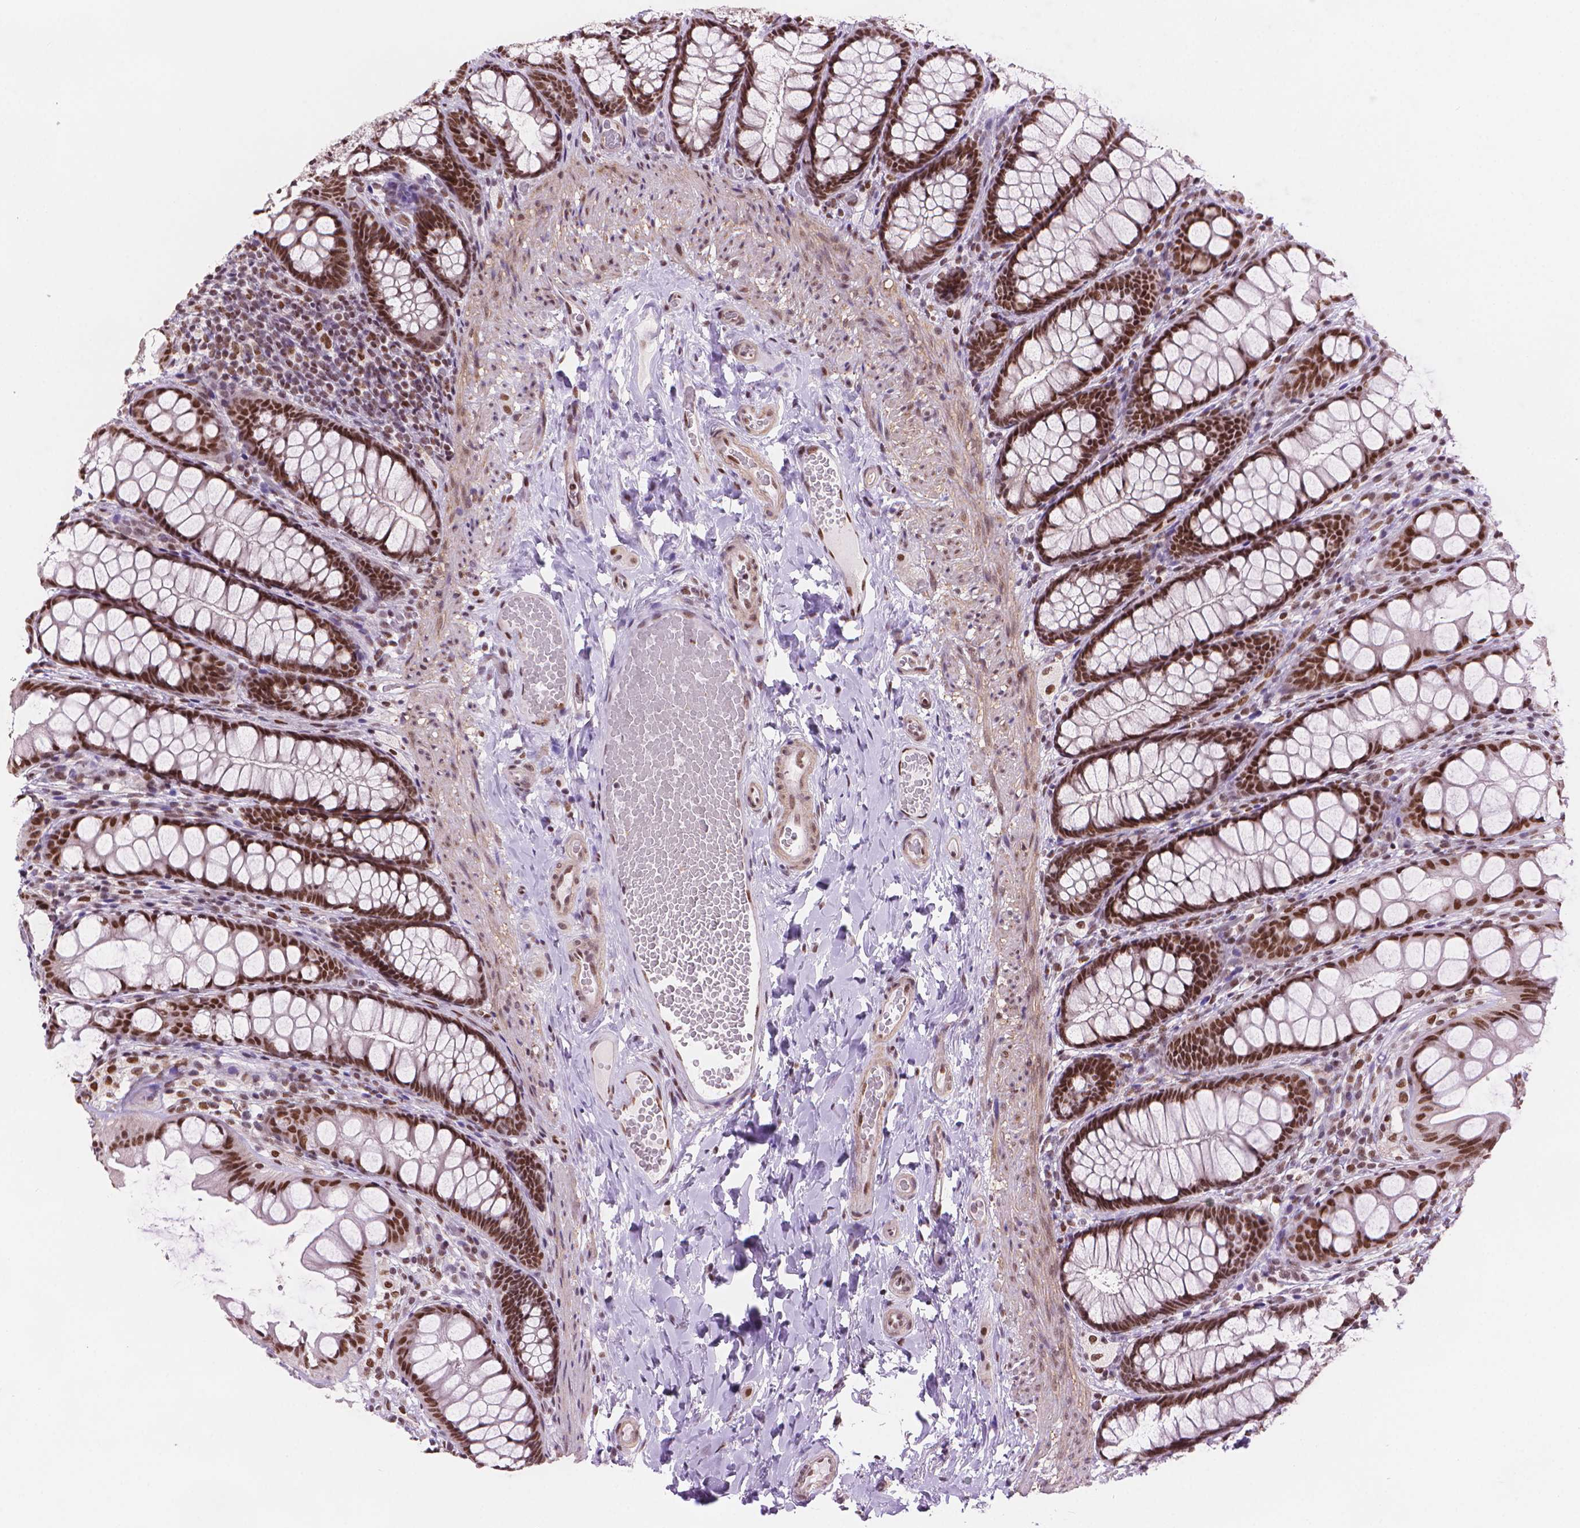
{"staining": {"intensity": "moderate", "quantity": ">75%", "location": "nuclear"}, "tissue": "colon", "cell_type": "Endothelial cells", "image_type": "normal", "snomed": [{"axis": "morphology", "description": "Normal tissue, NOS"}, {"axis": "topography", "description": "Colon"}], "caption": "Immunohistochemistry histopathology image of normal colon: colon stained using immunohistochemistry reveals medium levels of moderate protein expression localized specifically in the nuclear of endothelial cells, appearing as a nuclear brown color.", "gene": "UBN1", "patient": {"sex": "male", "age": 47}}